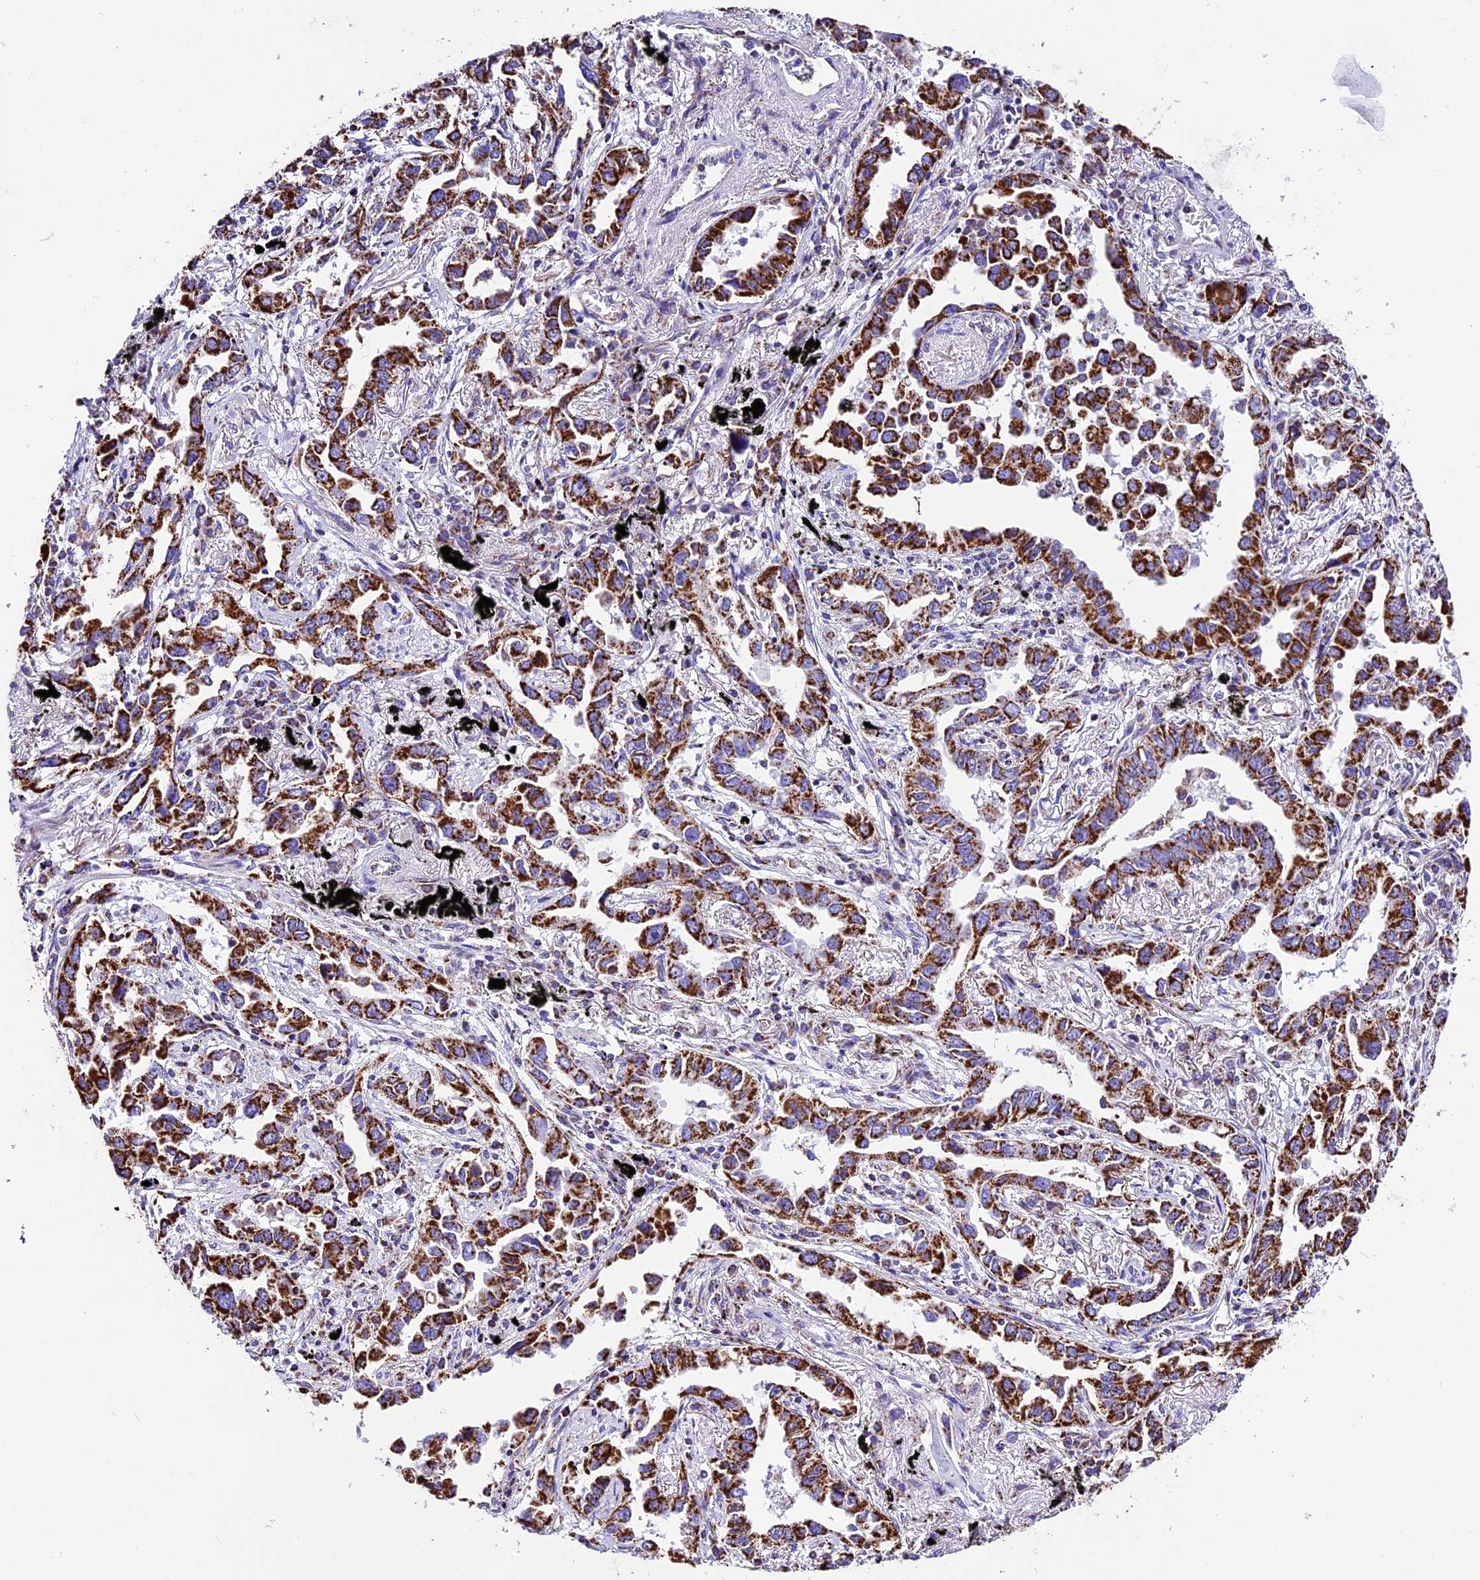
{"staining": {"intensity": "strong", "quantity": ">75%", "location": "cytoplasmic/membranous"}, "tissue": "lung cancer", "cell_type": "Tumor cells", "image_type": "cancer", "snomed": [{"axis": "morphology", "description": "Adenocarcinoma, NOS"}, {"axis": "topography", "description": "Lung"}], "caption": "An immunohistochemistry (IHC) micrograph of neoplastic tissue is shown. Protein staining in brown labels strong cytoplasmic/membranous positivity in lung adenocarcinoma within tumor cells.", "gene": "DCAF5", "patient": {"sex": "male", "age": 67}}